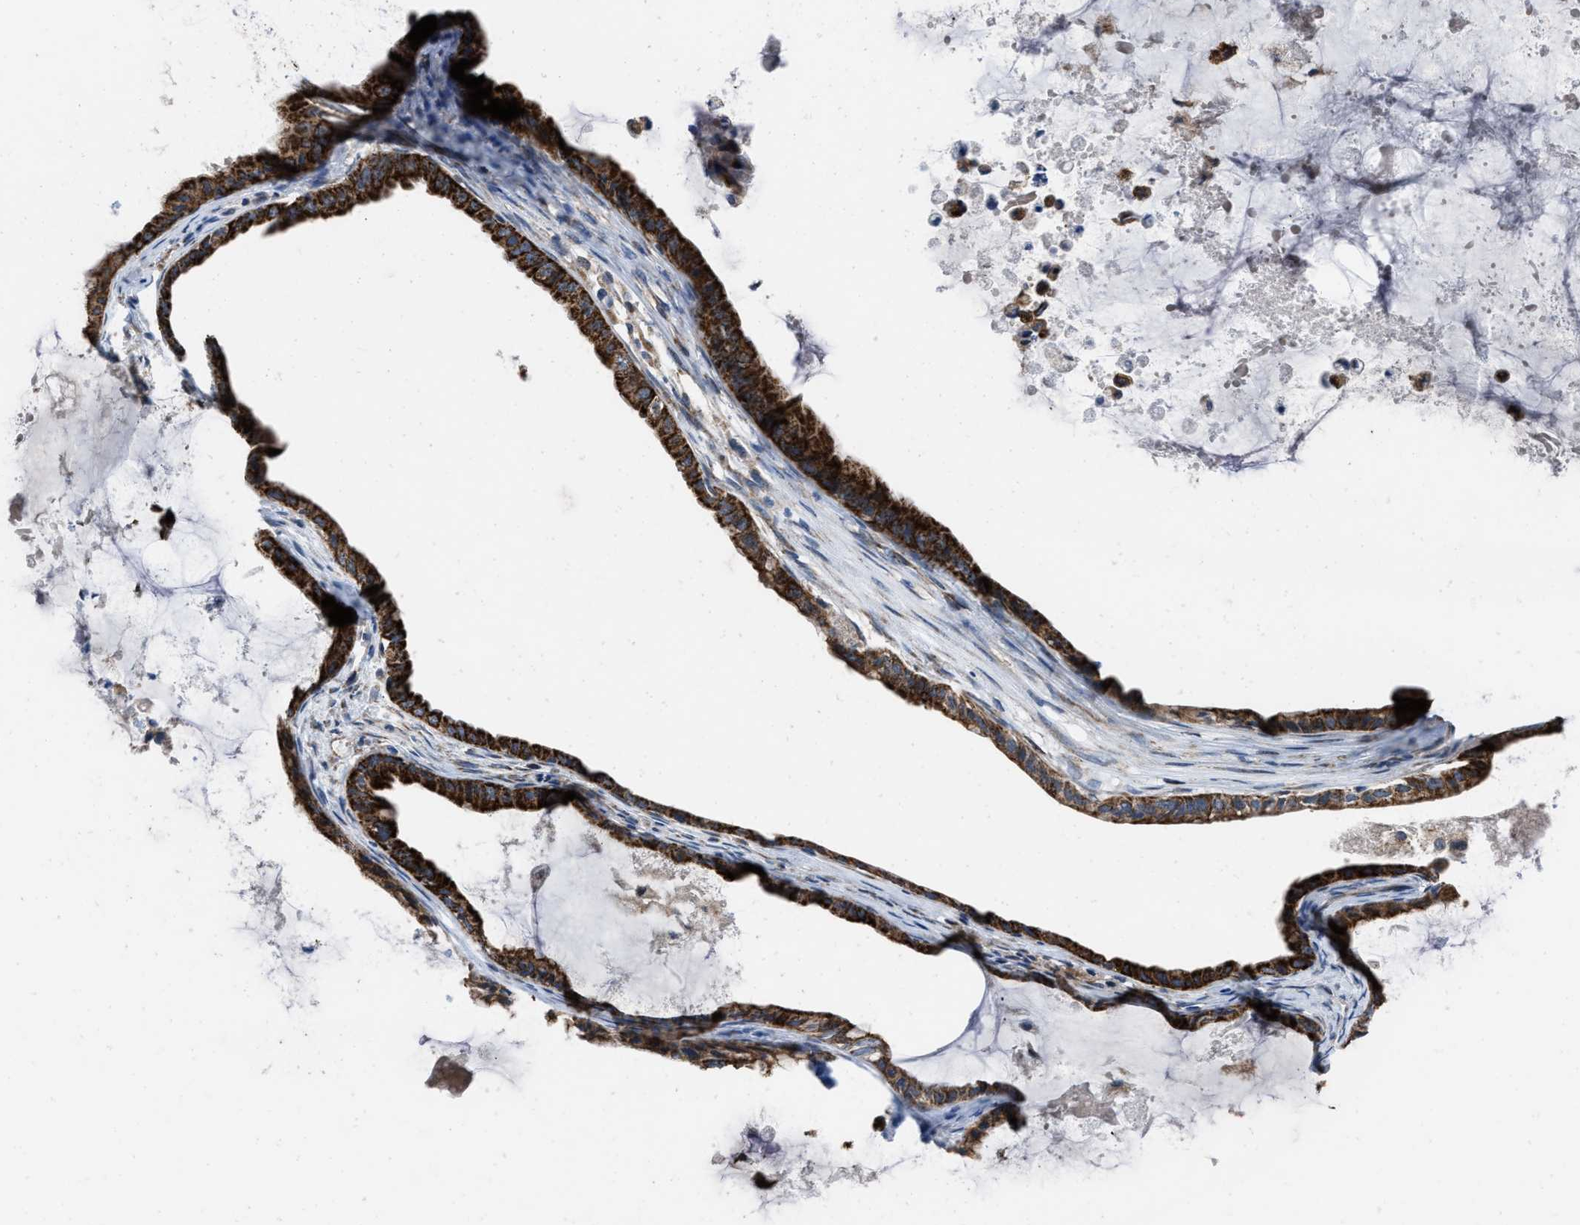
{"staining": {"intensity": "strong", "quantity": ">75%", "location": "cytoplasmic/membranous"}, "tissue": "ovarian cancer", "cell_type": "Tumor cells", "image_type": "cancer", "snomed": [{"axis": "morphology", "description": "Cystadenocarcinoma, mucinous, NOS"}, {"axis": "topography", "description": "Ovary"}], "caption": "Protein staining demonstrates strong cytoplasmic/membranous positivity in about >75% of tumor cells in ovarian cancer.", "gene": "AKAP1", "patient": {"sex": "female", "age": 80}}